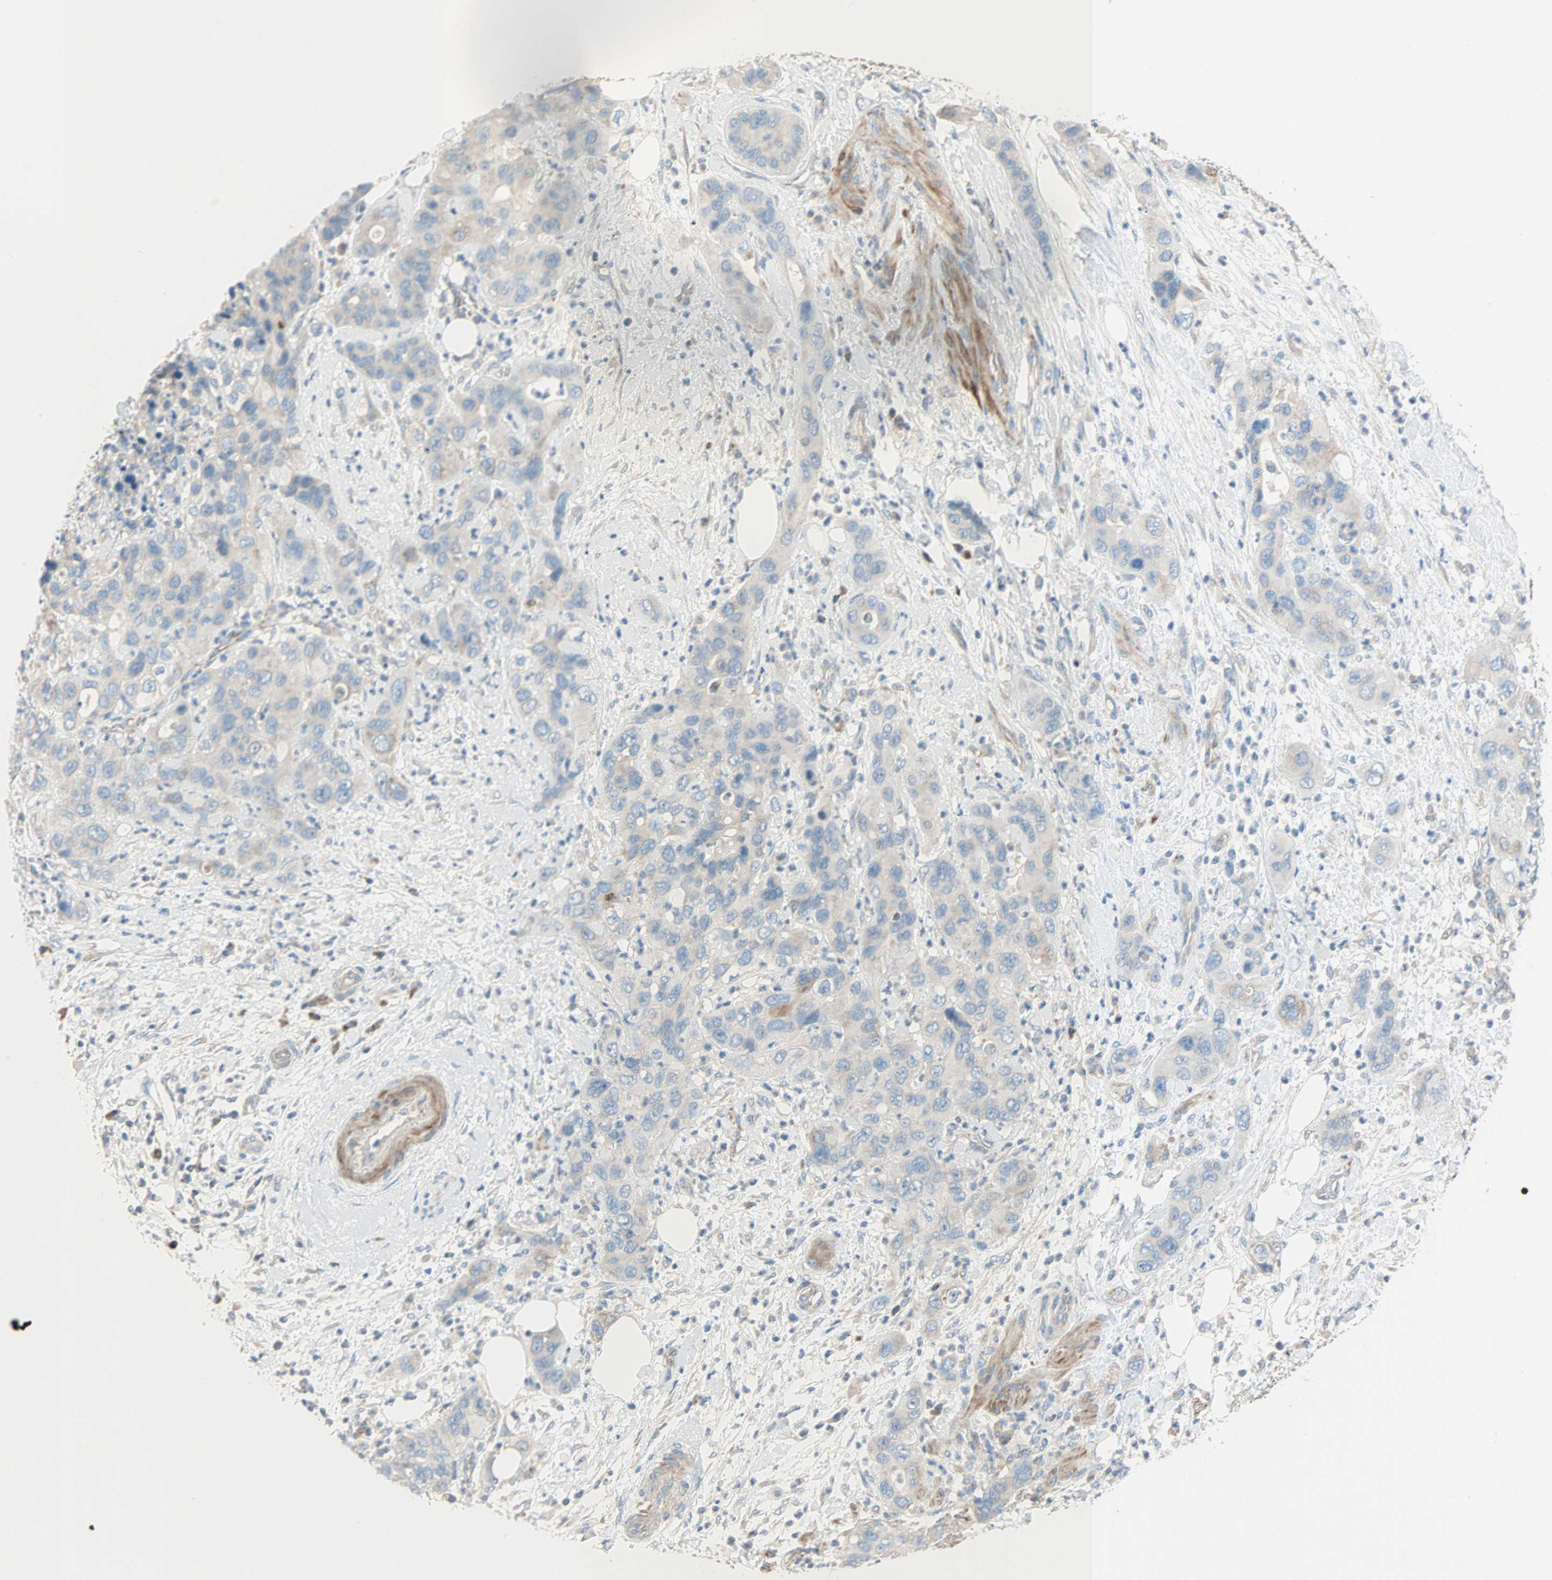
{"staining": {"intensity": "negative", "quantity": "none", "location": "none"}, "tissue": "pancreatic cancer", "cell_type": "Tumor cells", "image_type": "cancer", "snomed": [{"axis": "morphology", "description": "Adenocarcinoma, NOS"}, {"axis": "topography", "description": "Pancreas"}], "caption": "Immunohistochemical staining of human pancreatic cancer shows no significant staining in tumor cells.", "gene": "ACVRL1", "patient": {"sex": "female", "age": 71}}